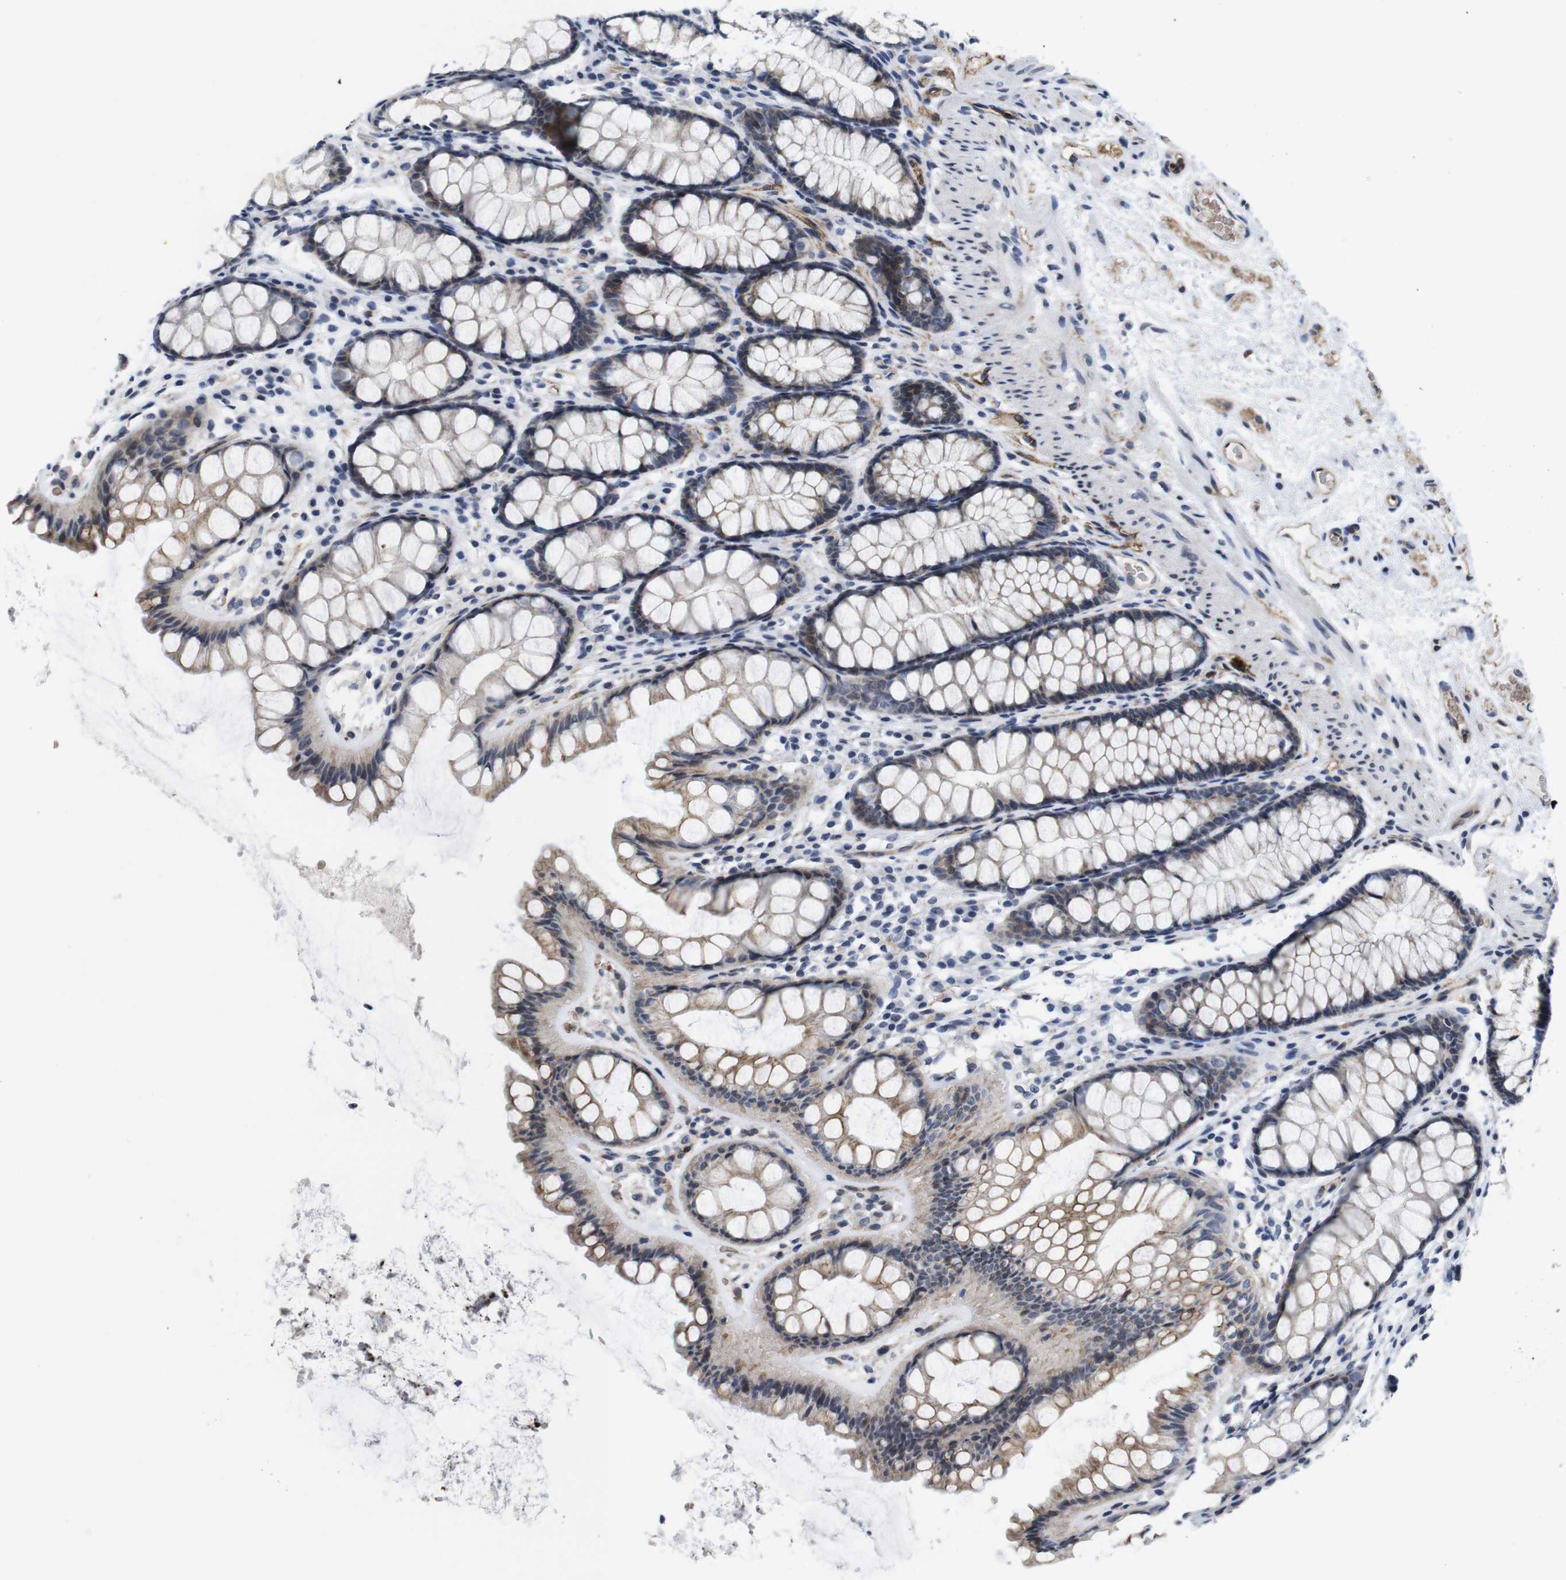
{"staining": {"intensity": "weak", "quantity": ">75%", "location": "cytoplasmic/membranous"}, "tissue": "colon", "cell_type": "Endothelial cells", "image_type": "normal", "snomed": [{"axis": "morphology", "description": "Normal tissue, NOS"}, {"axis": "topography", "description": "Colon"}], "caption": "Human colon stained with a brown dye displays weak cytoplasmic/membranous positive expression in approximately >75% of endothelial cells.", "gene": "SOCS3", "patient": {"sex": "female", "age": 55}}